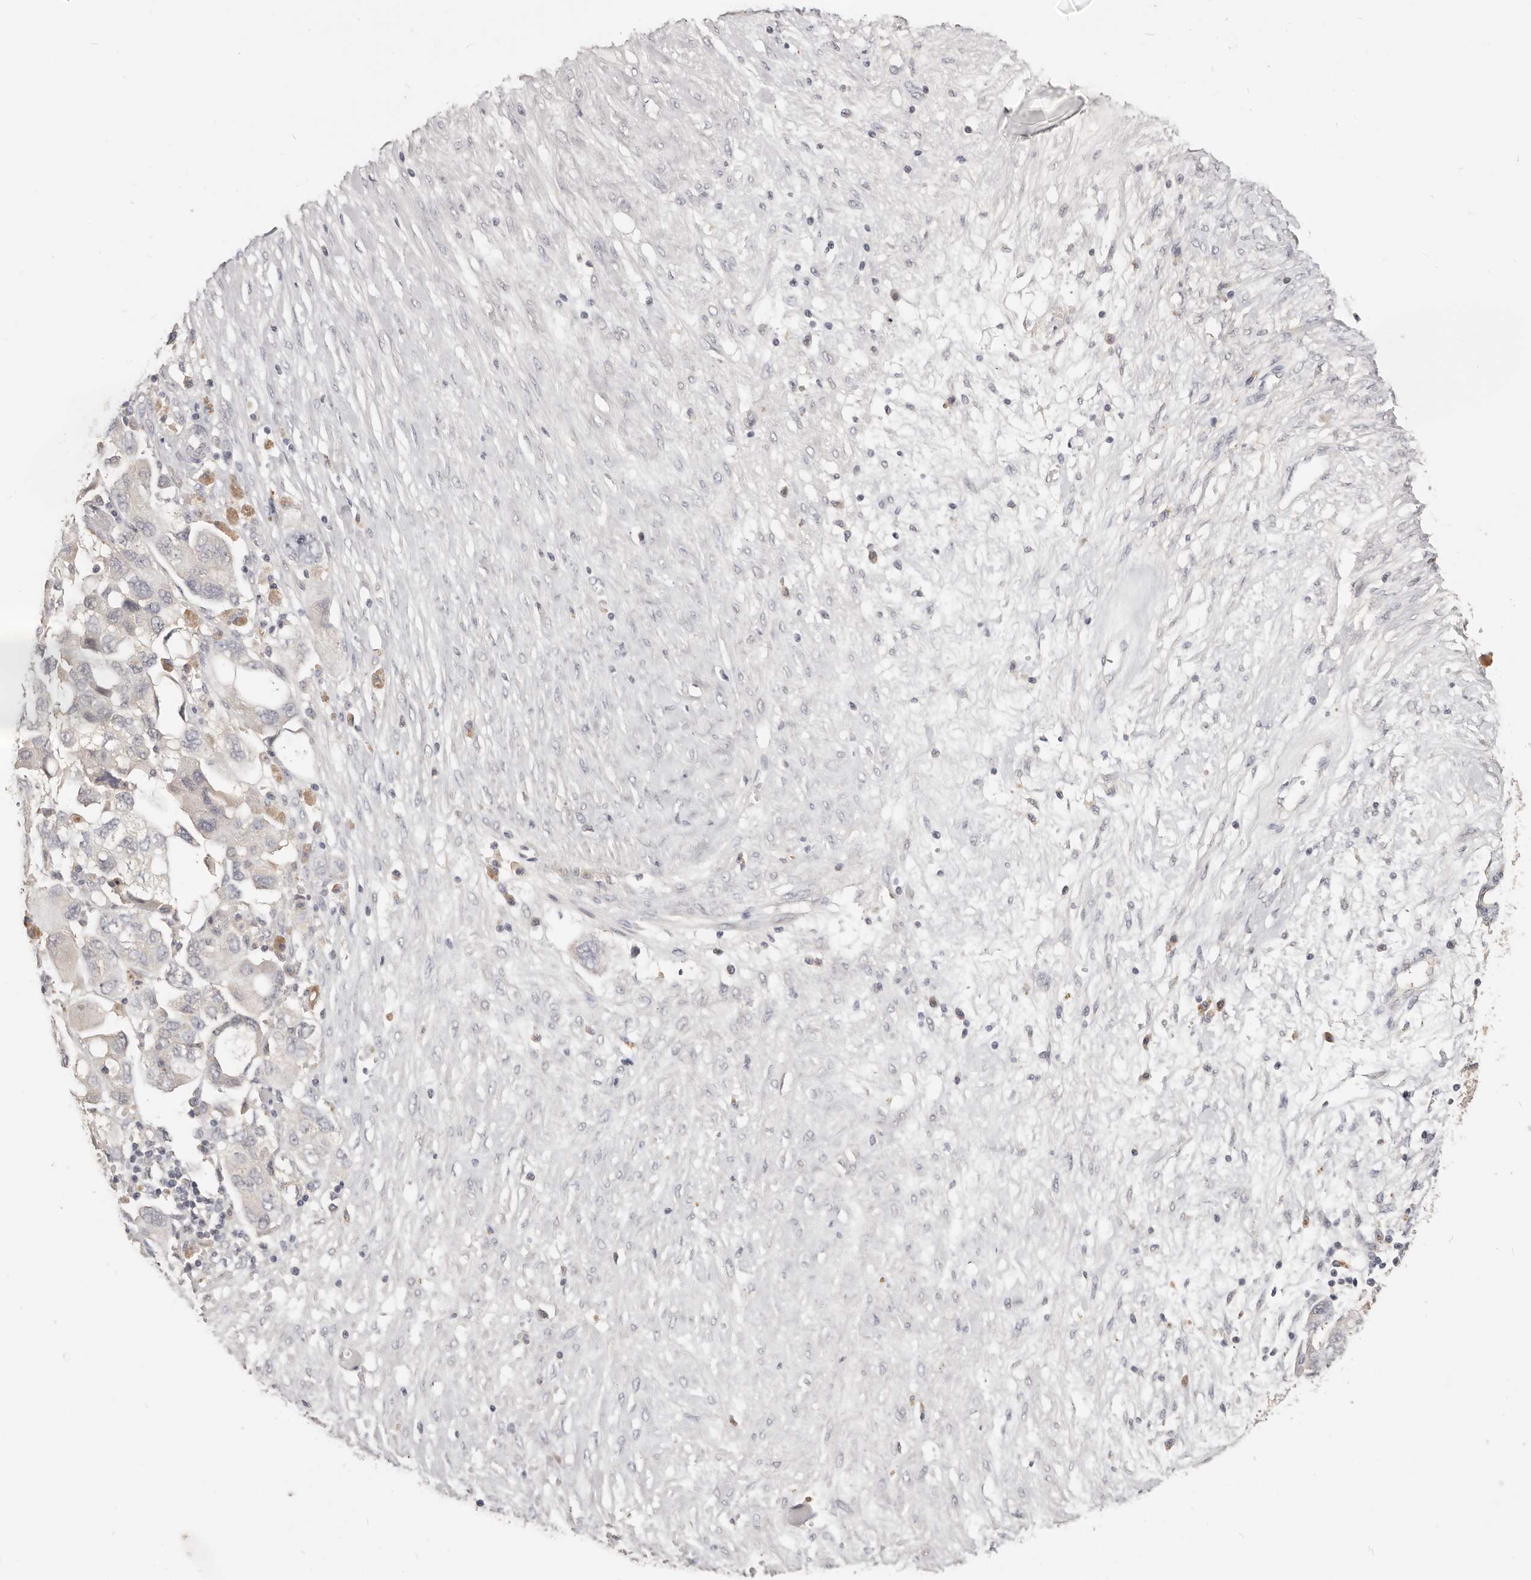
{"staining": {"intensity": "negative", "quantity": "none", "location": "none"}, "tissue": "ovarian cancer", "cell_type": "Tumor cells", "image_type": "cancer", "snomed": [{"axis": "morphology", "description": "Carcinoma, NOS"}, {"axis": "morphology", "description": "Cystadenocarcinoma, serous, NOS"}, {"axis": "topography", "description": "Ovary"}], "caption": "Micrograph shows no significant protein positivity in tumor cells of ovarian cancer.", "gene": "TSPAN13", "patient": {"sex": "female", "age": 69}}